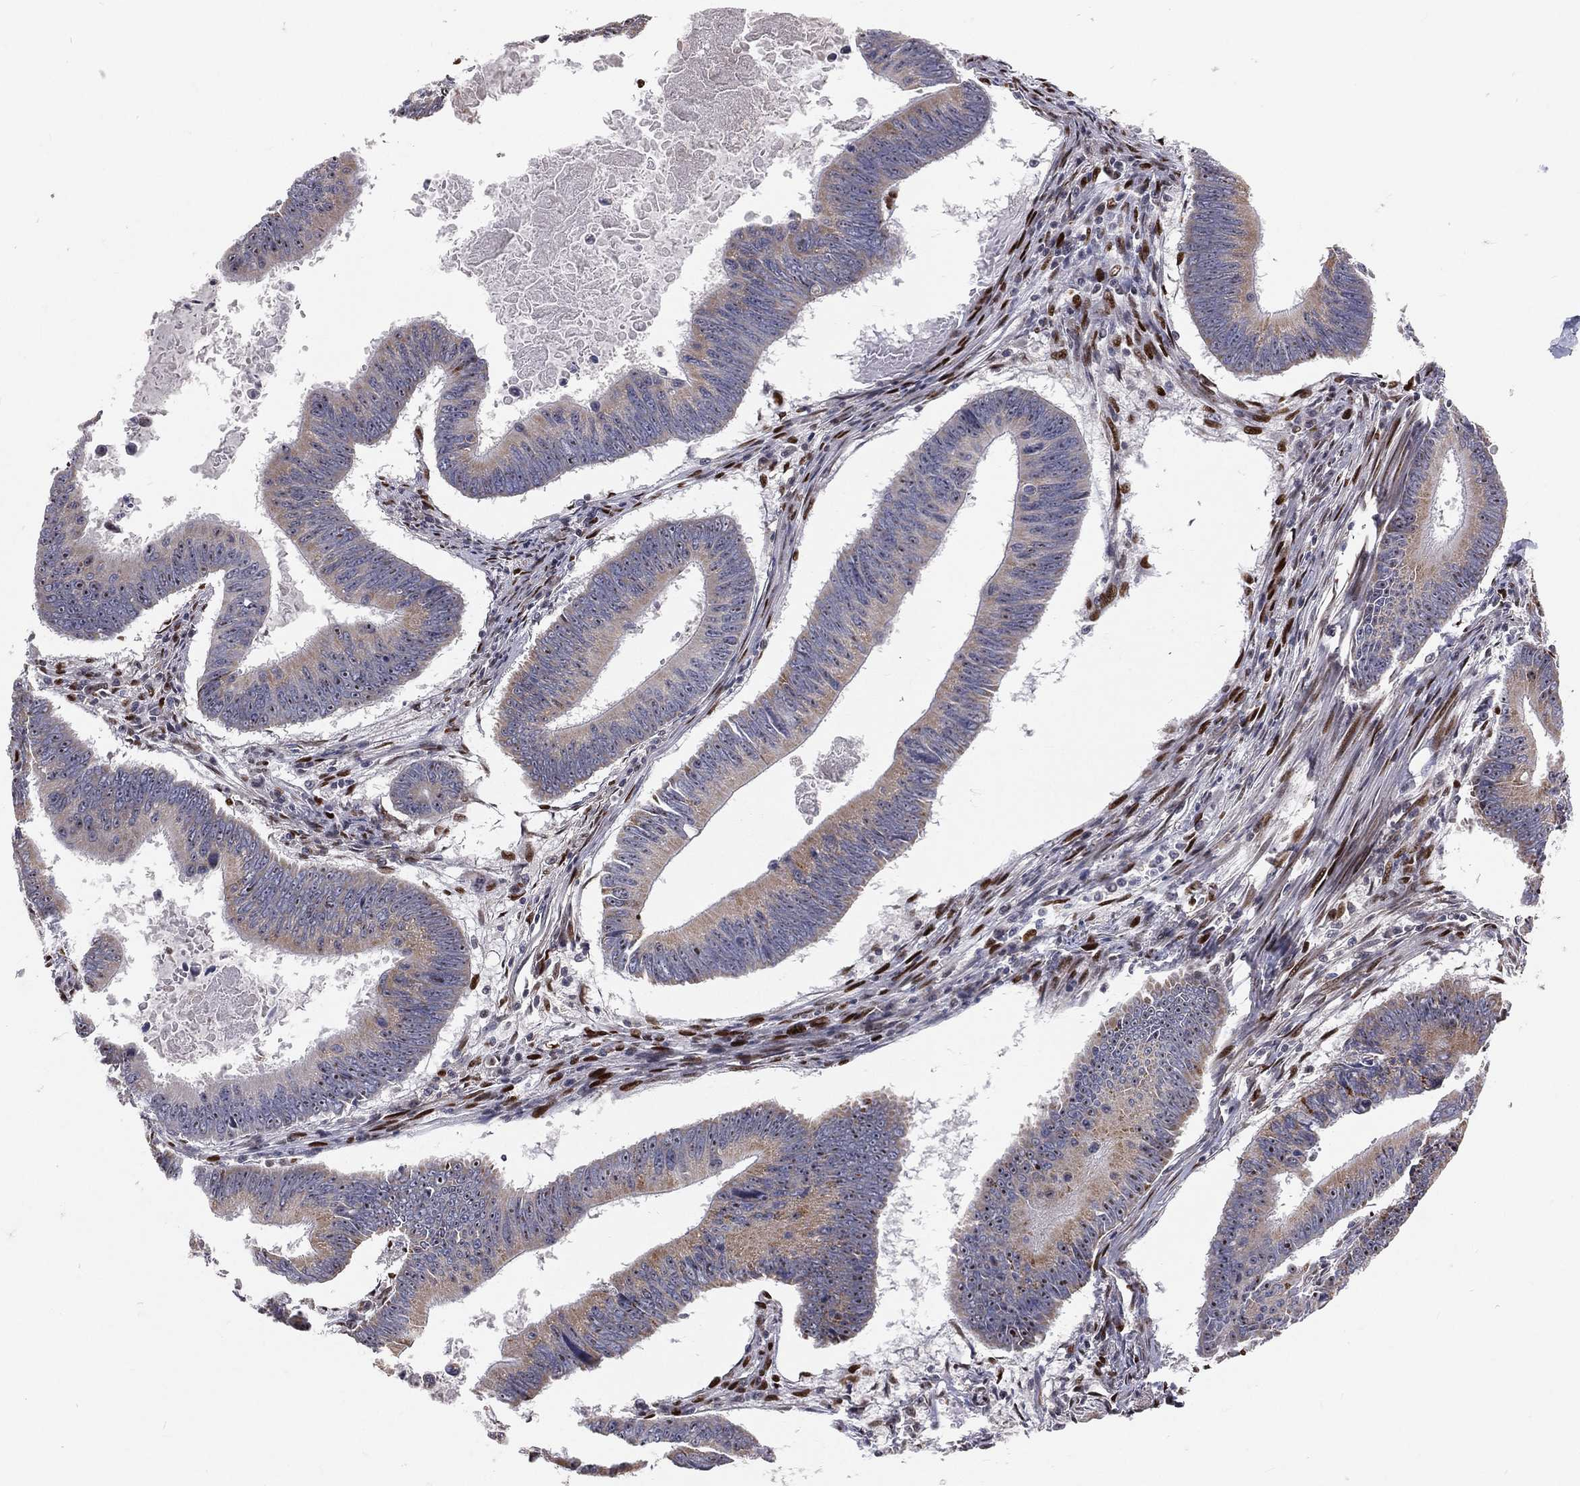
{"staining": {"intensity": "weak", "quantity": "<25%", "location": "cytoplasmic/membranous"}, "tissue": "colorectal cancer", "cell_type": "Tumor cells", "image_type": "cancer", "snomed": [{"axis": "morphology", "description": "Adenocarcinoma, NOS"}, {"axis": "topography", "description": "Colon"}], "caption": "Human colorectal cancer stained for a protein using IHC shows no staining in tumor cells.", "gene": "ZEB1", "patient": {"sex": "female", "age": 87}}